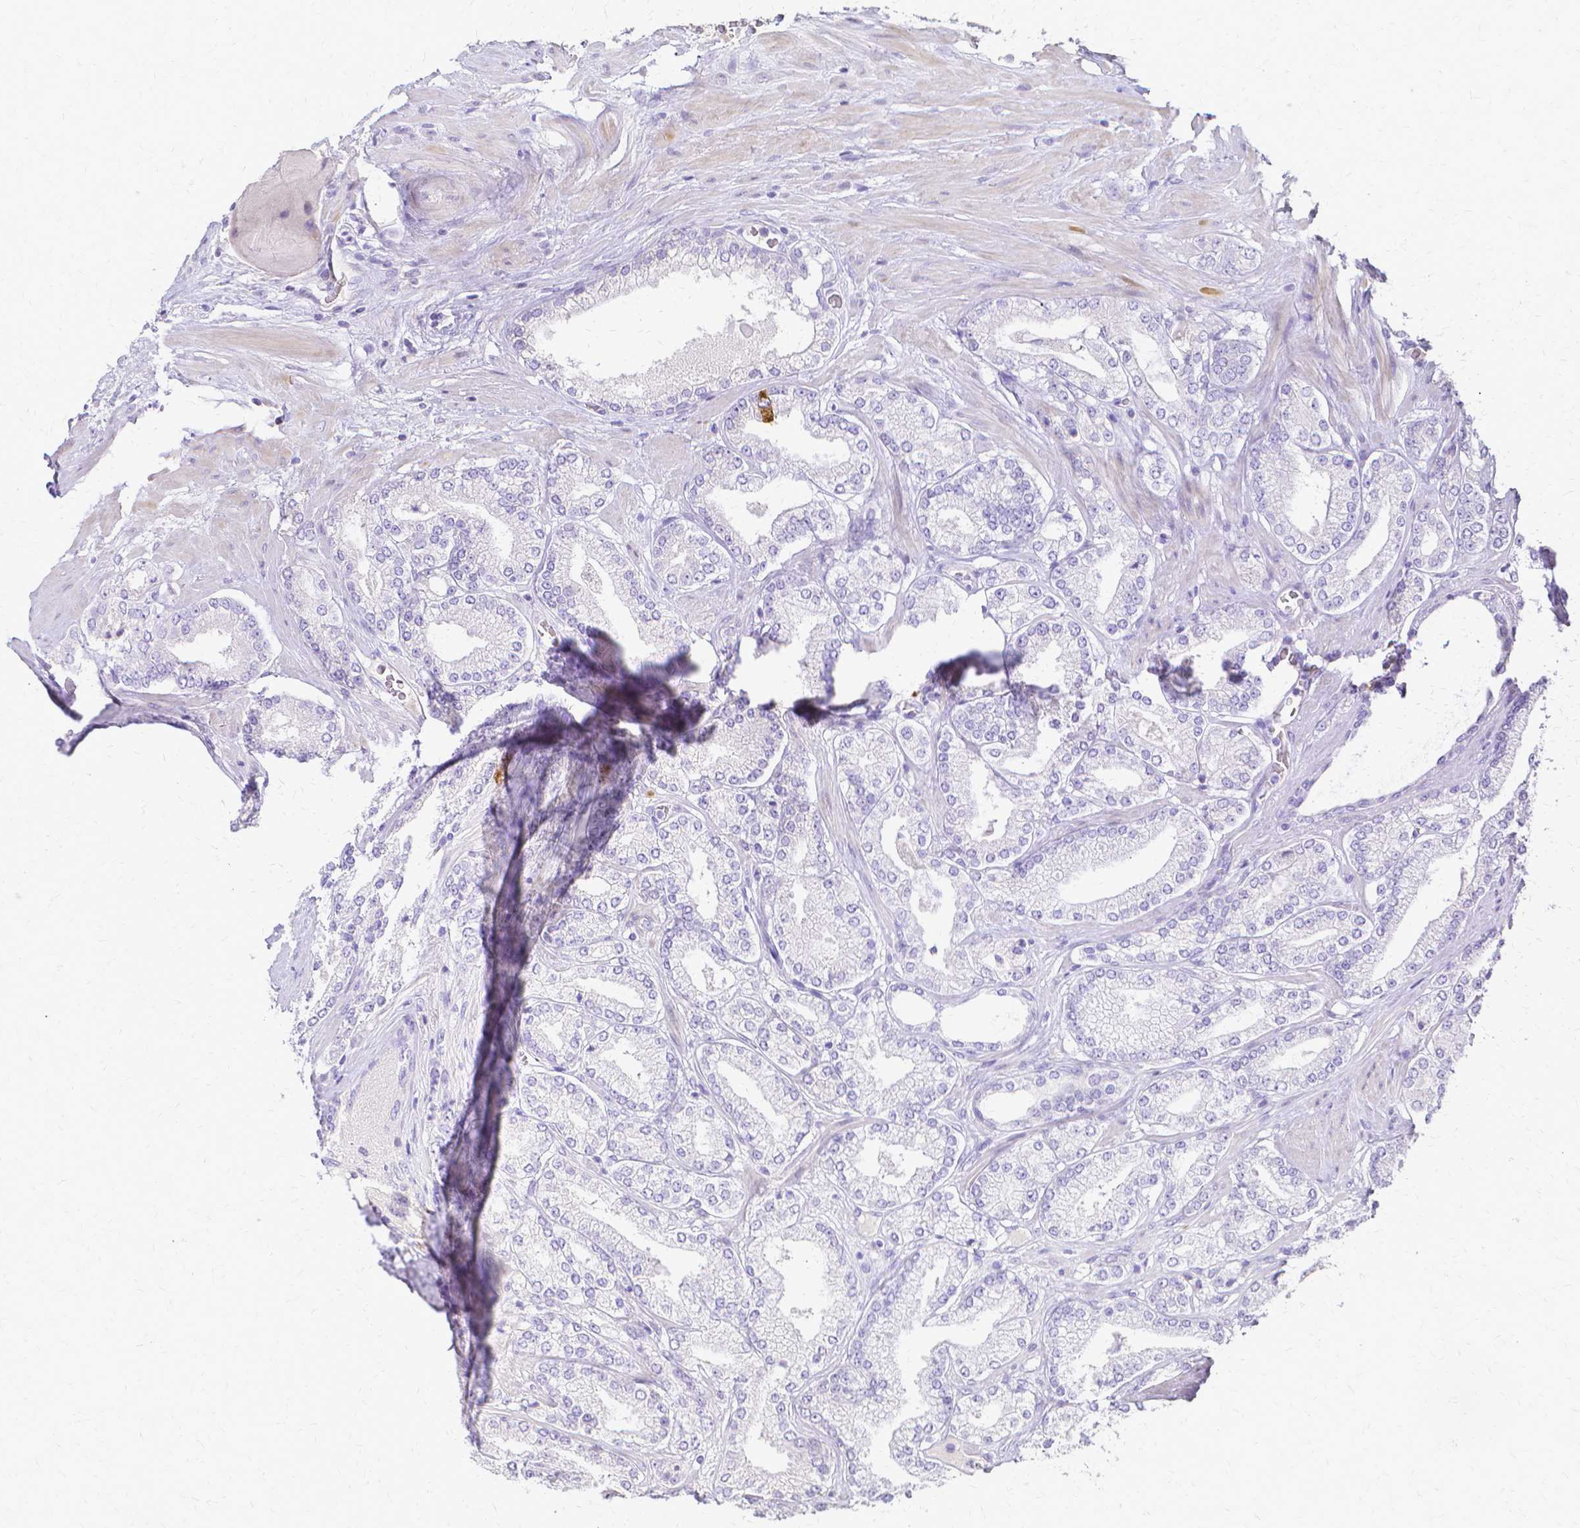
{"staining": {"intensity": "negative", "quantity": "none", "location": "none"}, "tissue": "prostate cancer", "cell_type": "Tumor cells", "image_type": "cancer", "snomed": [{"axis": "morphology", "description": "Adenocarcinoma, High grade"}, {"axis": "topography", "description": "Prostate"}], "caption": "DAB immunohistochemical staining of prostate cancer (adenocarcinoma (high-grade)) demonstrates no significant expression in tumor cells.", "gene": "CCNB1", "patient": {"sex": "male", "age": 63}}